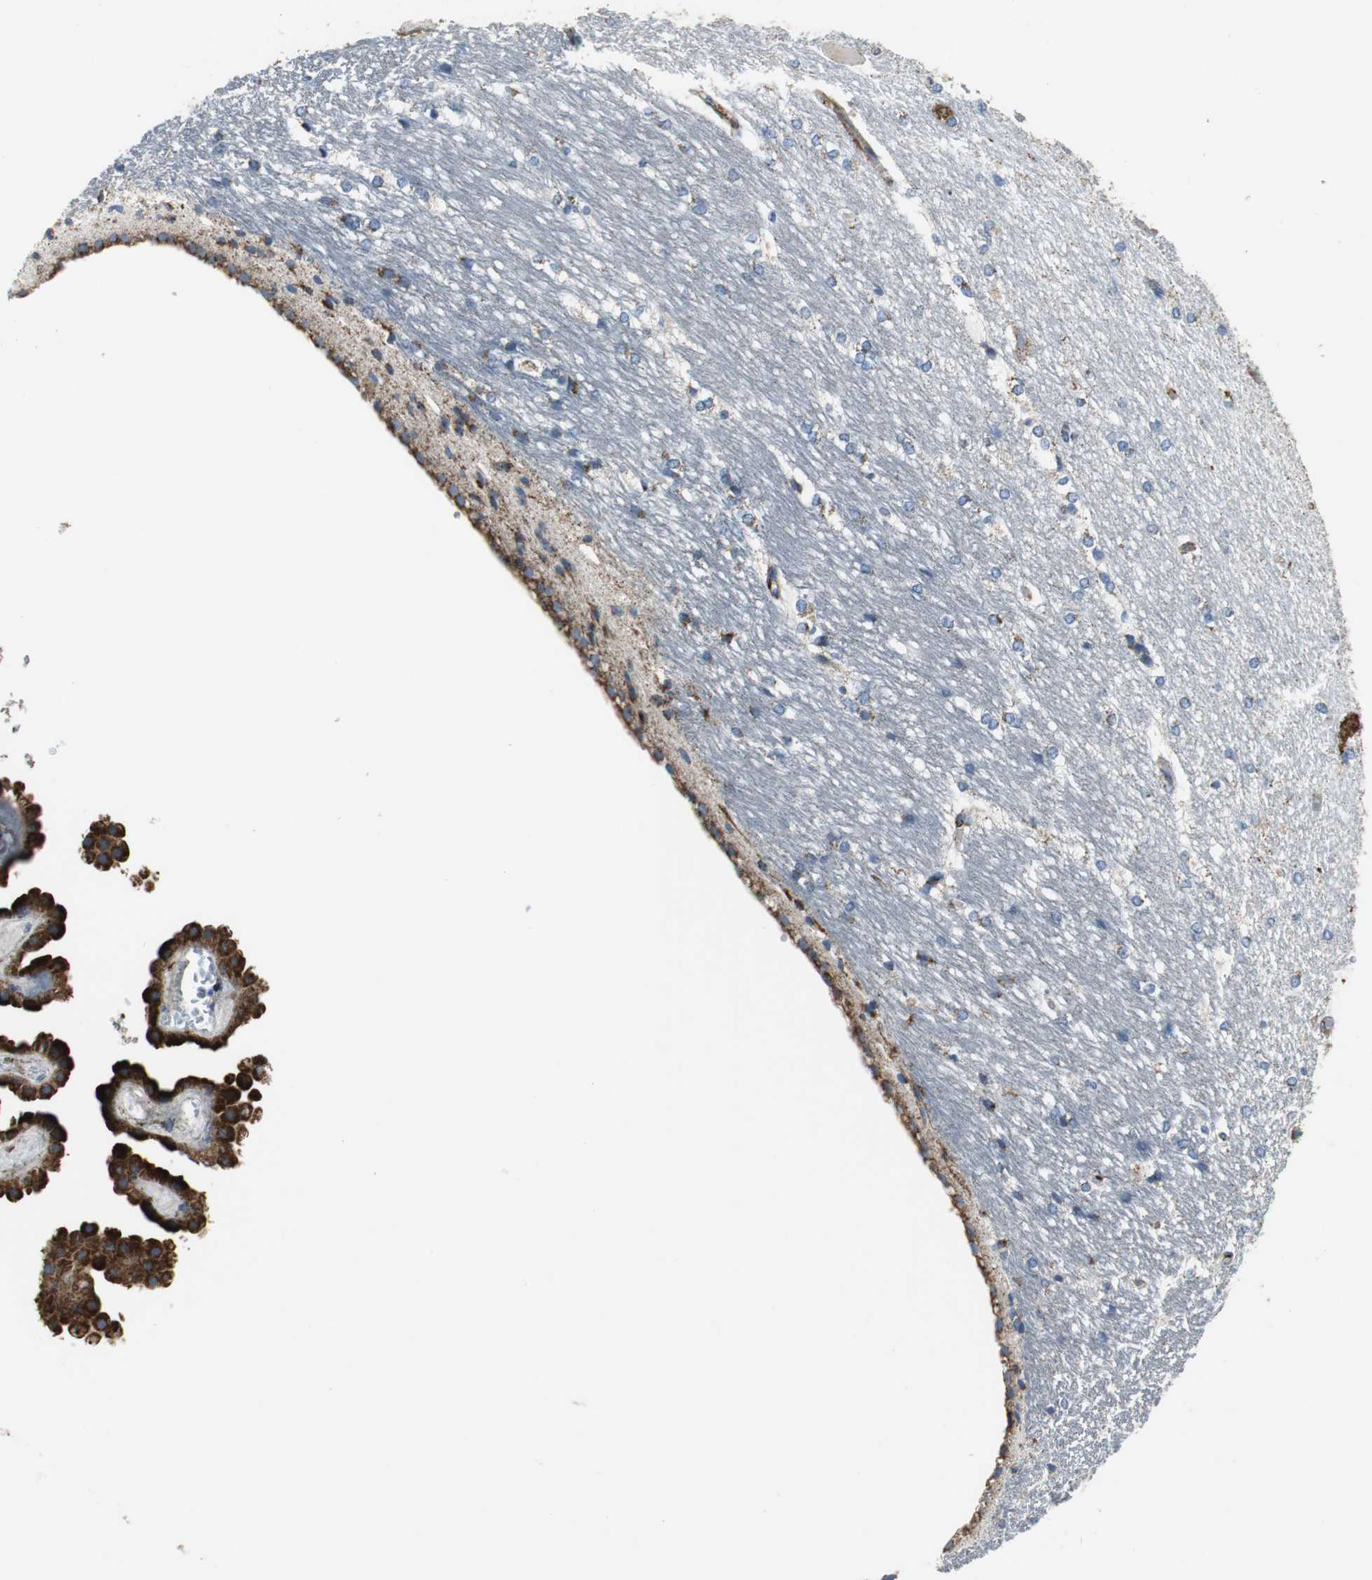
{"staining": {"intensity": "strong", "quantity": "25%-75%", "location": "cytoplasmic/membranous"}, "tissue": "hippocampus", "cell_type": "Glial cells", "image_type": "normal", "snomed": [{"axis": "morphology", "description": "Normal tissue, NOS"}, {"axis": "topography", "description": "Hippocampus"}], "caption": "A histopathology image showing strong cytoplasmic/membranous expression in about 25%-75% of glial cells in normal hippocampus, as visualized by brown immunohistochemical staining.", "gene": "C1QTNF7", "patient": {"sex": "female", "age": 19}}